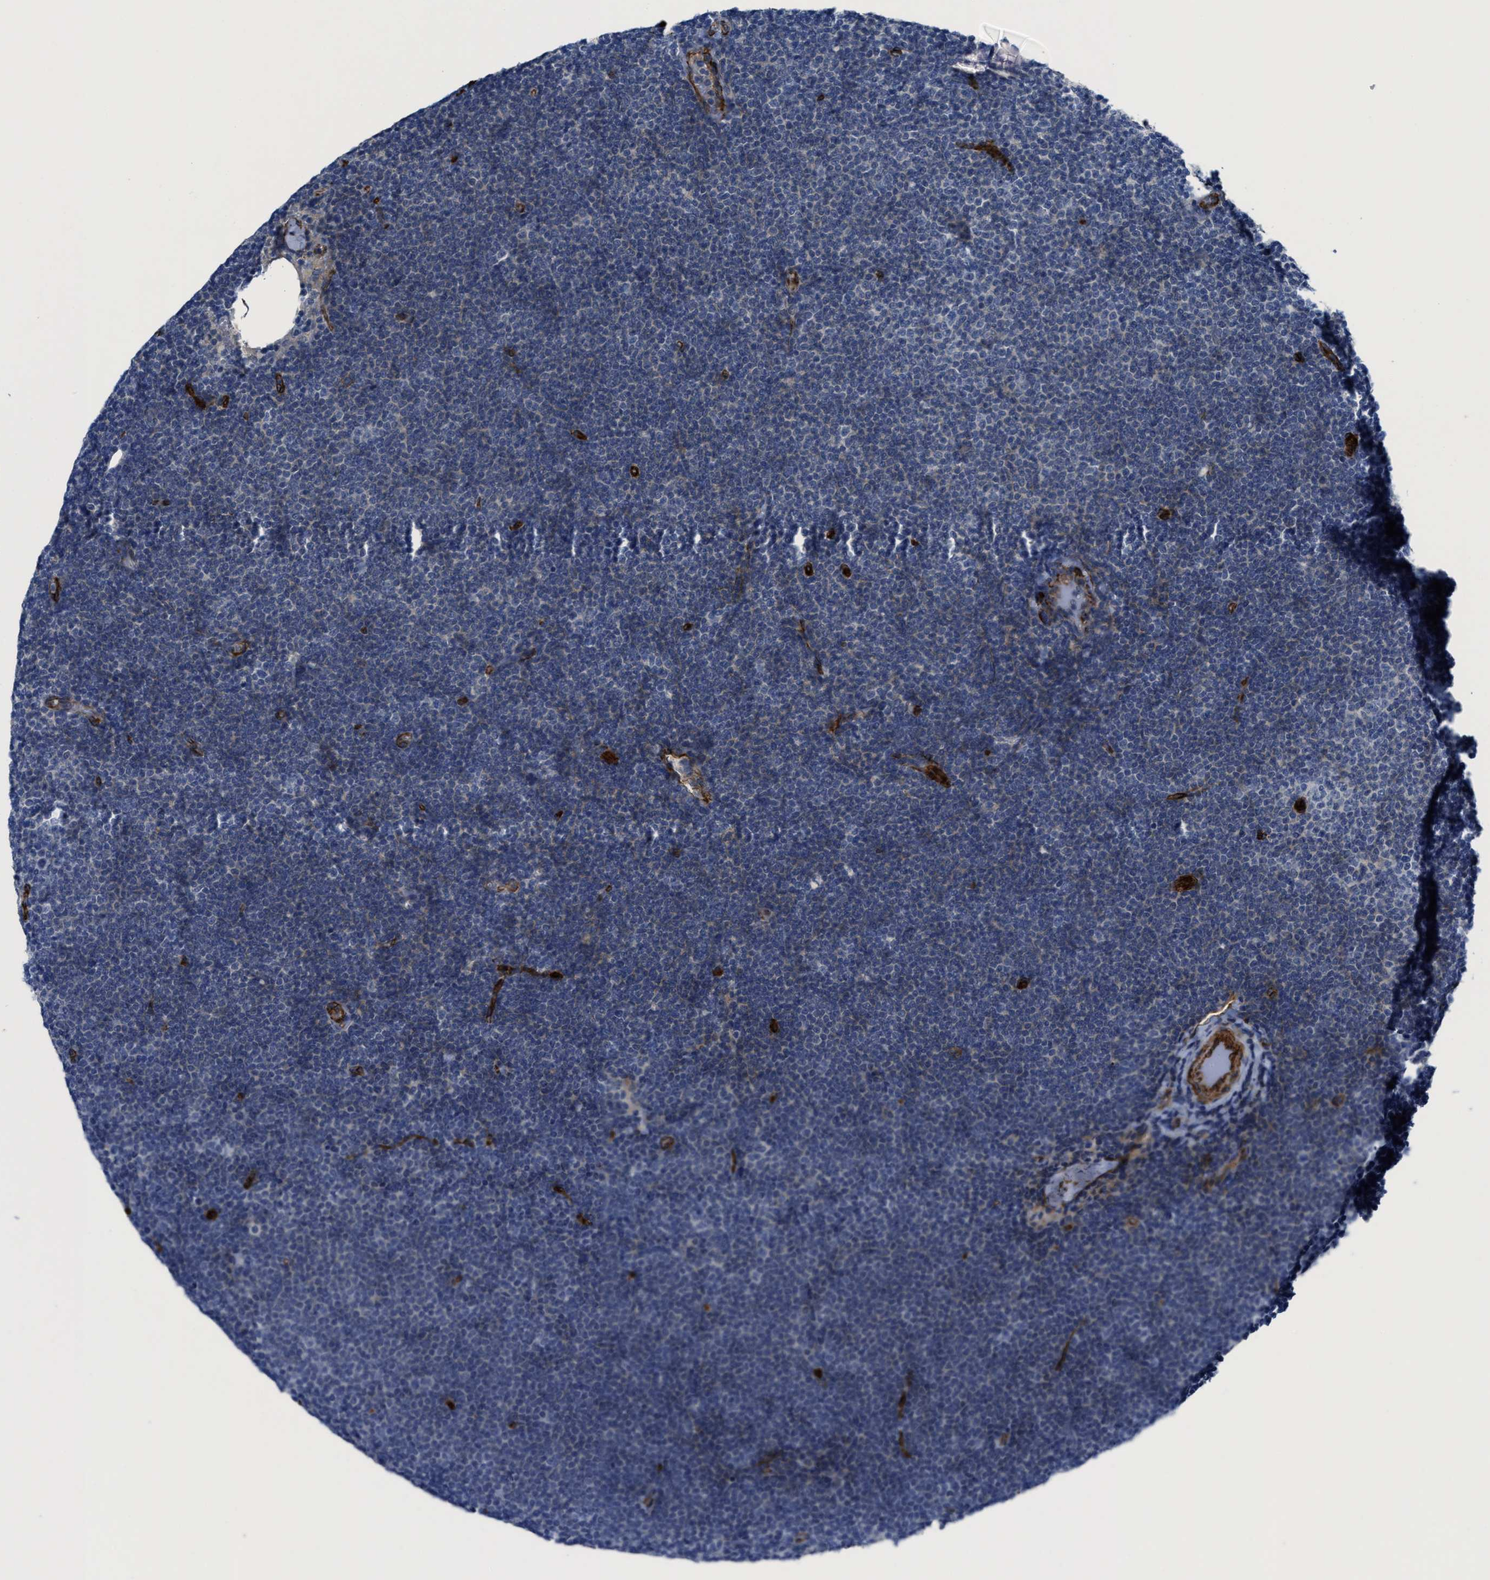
{"staining": {"intensity": "negative", "quantity": "none", "location": "none"}, "tissue": "lymphoma", "cell_type": "Tumor cells", "image_type": "cancer", "snomed": [{"axis": "morphology", "description": "Malignant lymphoma, non-Hodgkin's type, Low grade"}, {"axis": "topography", "description": "Lymph node"}], "caption": "An immunohistochemistry (IHC) image of malignant lymphoma, non-Hodgkin's type (low-grade) is shown. There is no staining in tumor cells of malignant lymphoma, non-Hodgkin's type (low-grade).", "gene": "NAB1", "patient": {"sex": "female", "age": 53}}